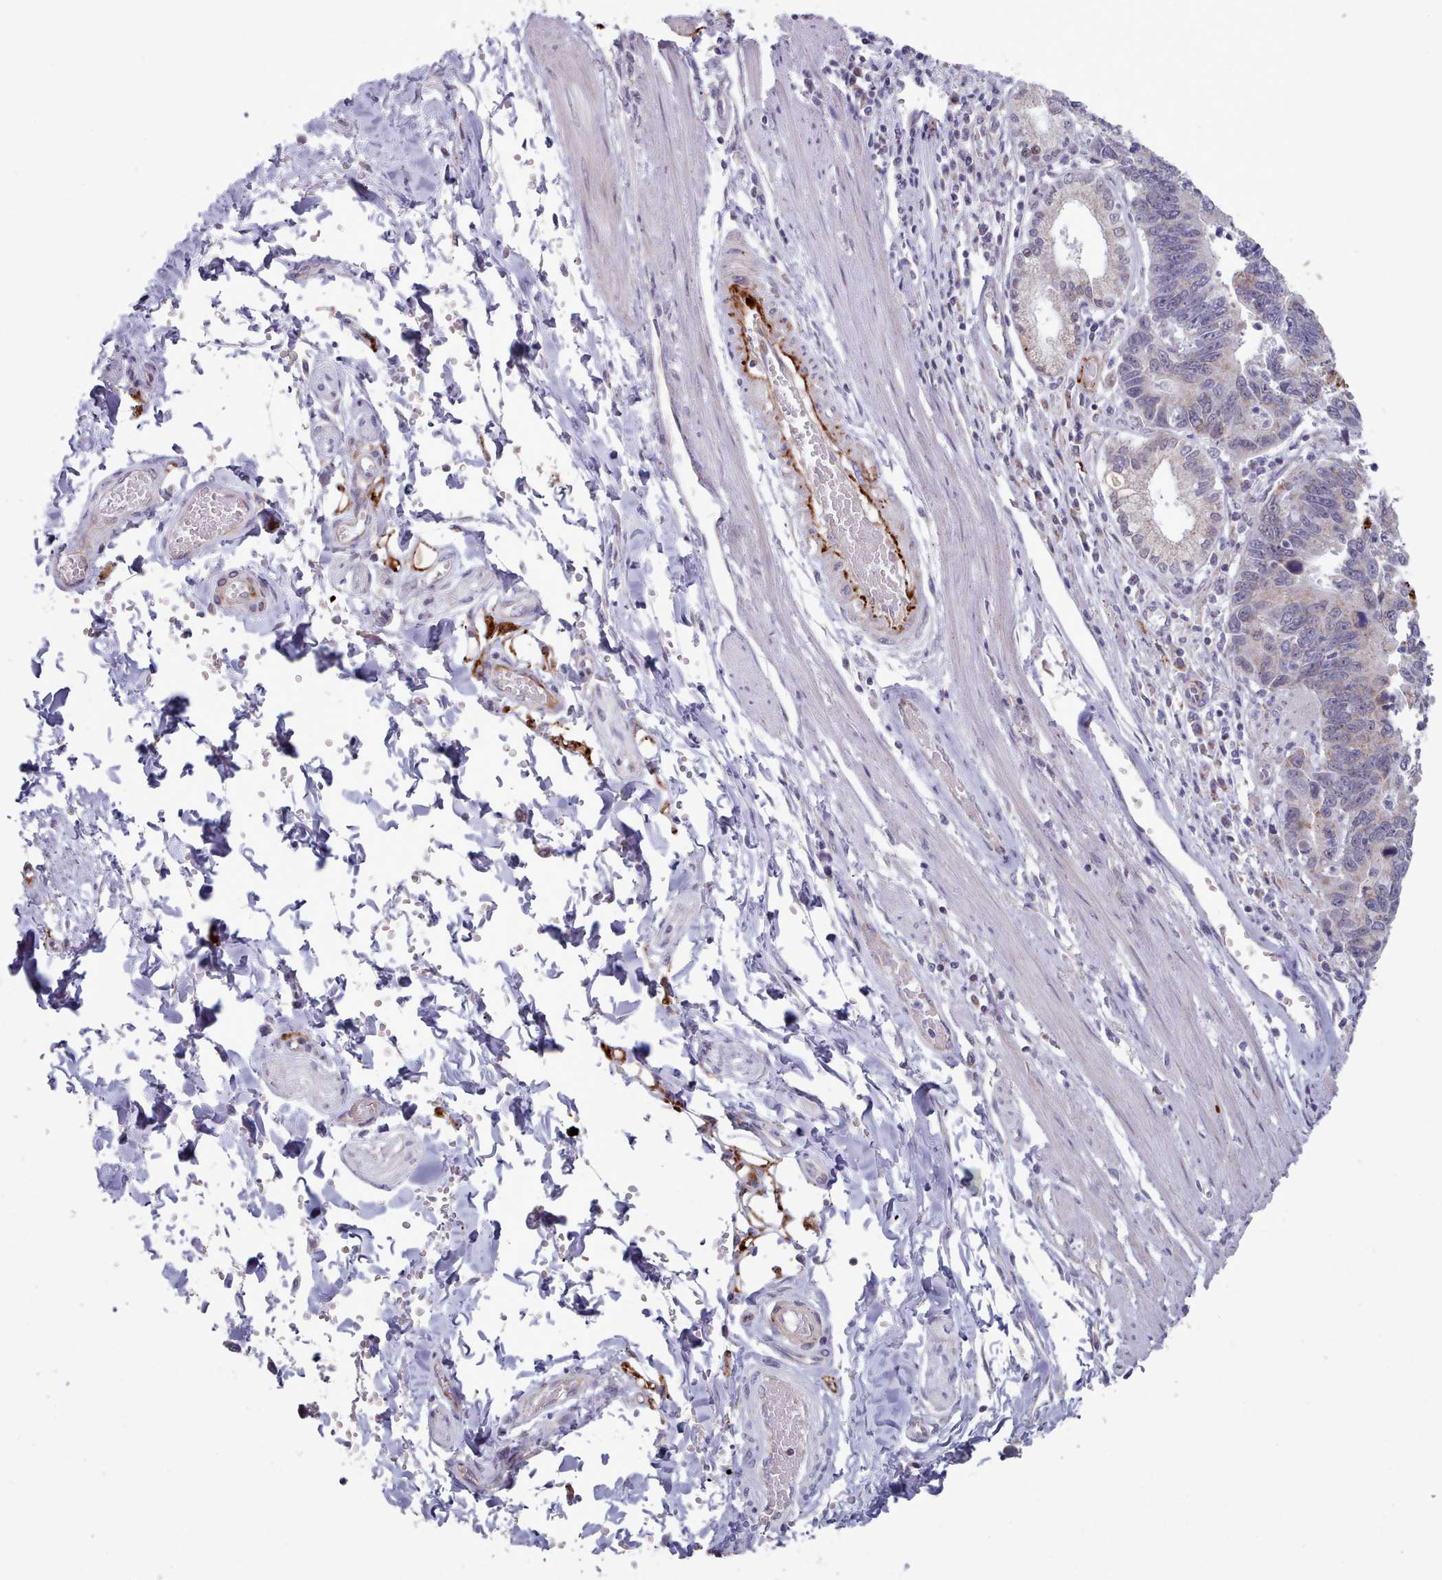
{"staining": {"intensity": "weak", "quantity": "<25%", "location": "cytoplasmic/membranous"}, "tissue": "stomach cancer", "cell_type": "Tumor cells", "image_type": "cancer", "snomed": [{"axis": "morphology", "description": "Adenocarcinoma, NOS"}, {"axis": "topography", "description": "Stomach"}], "caption": "IHC photomicrograph of neoplastic tissue: human stomach cancer stained with DAB displays no significant protein expression in tumor cells.", "gene": "TRARG1", "patient": {"sex": "male", "age": 59}}